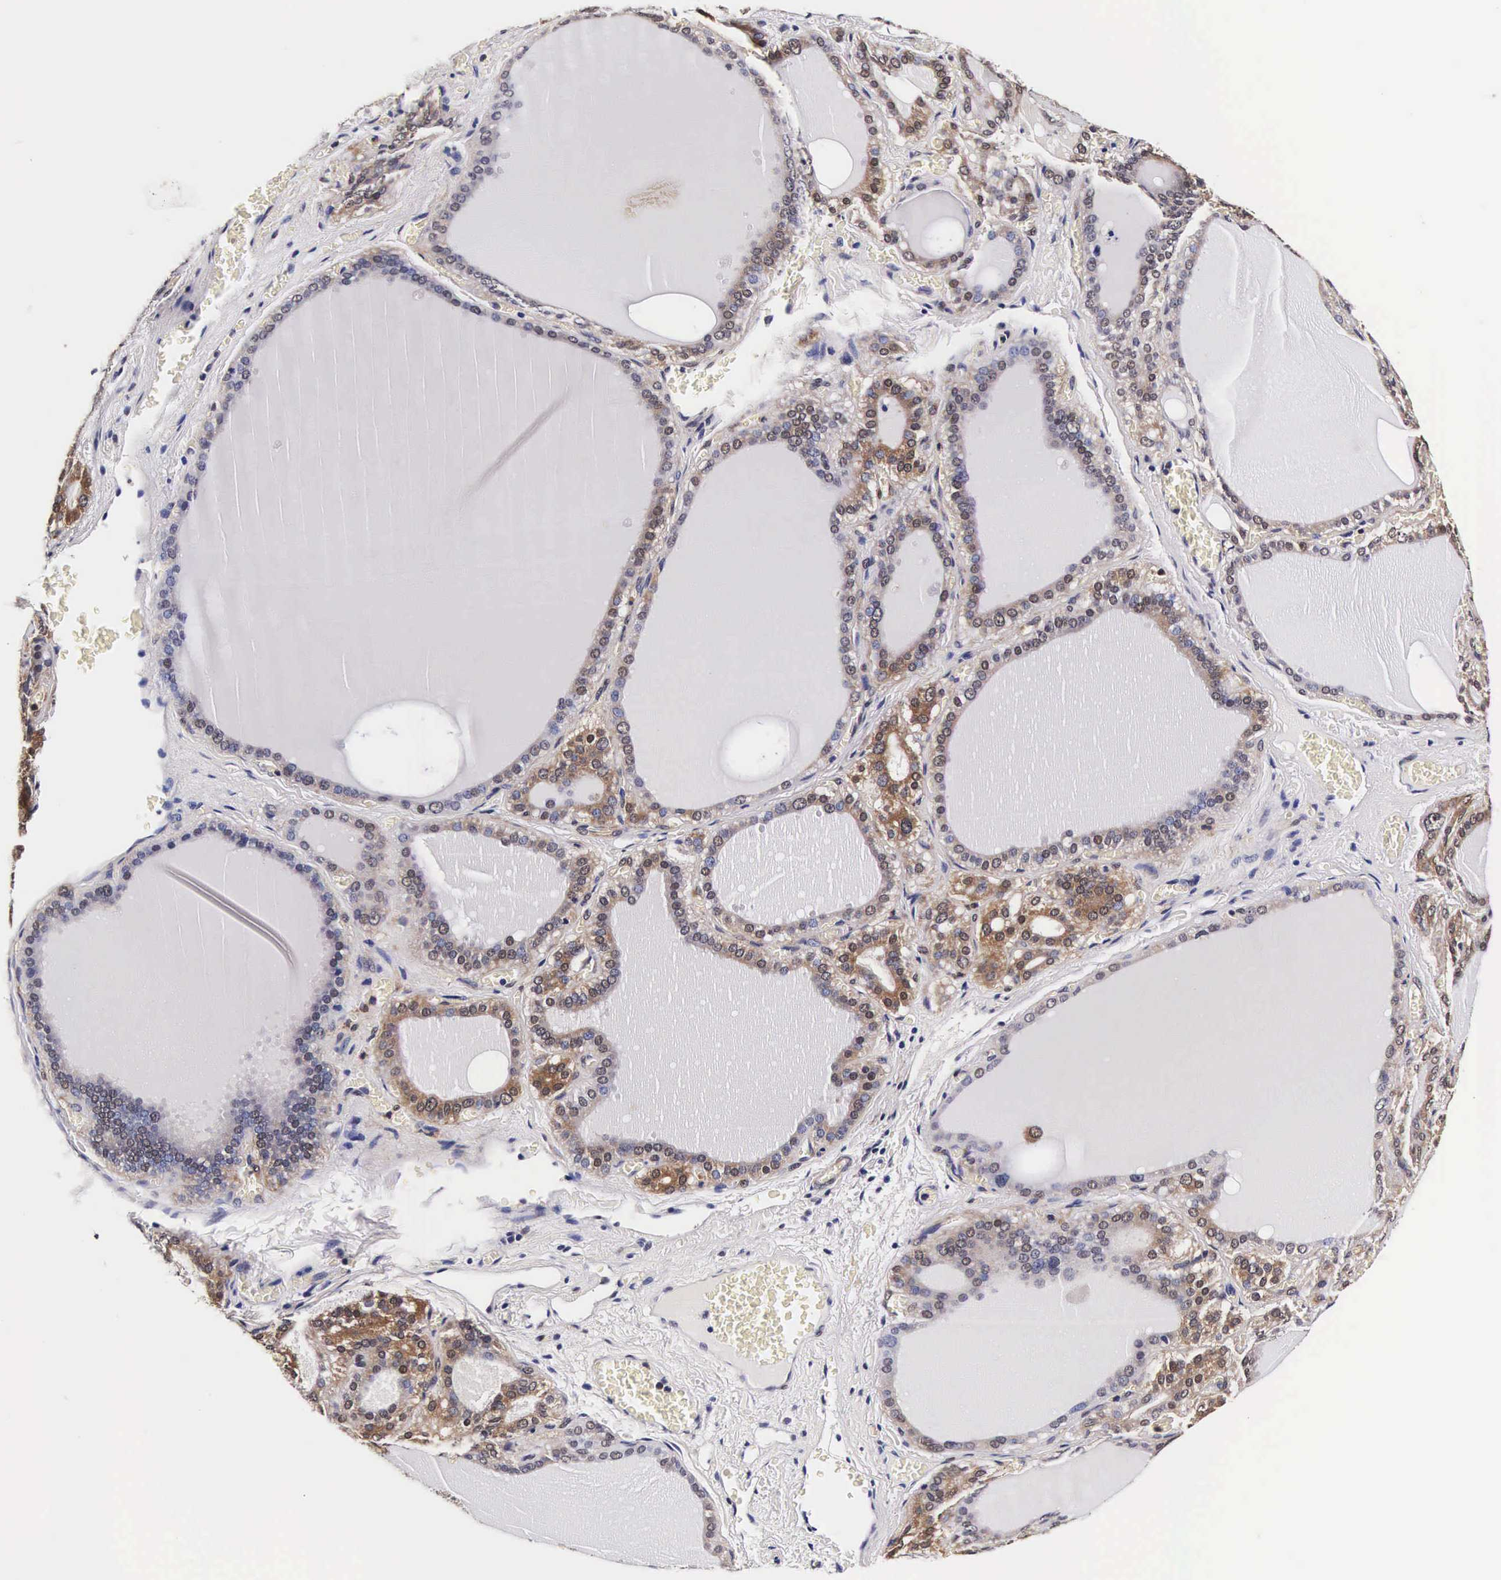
{"staining": {"intensity": "moderate", "quantity": "<25%", "location": "cytoplasmic/membranous,nuclear"}, "tissue": "thyroid gland", "cell_type": "Glandular cells", "image_type": "normal", "snomed": [{"axis": "morphology", "description": "Normal tissue, NOS"}, {"axis": "topography", "description": "Thyroid gland"}], "caption": "IHC (DAB (3,3'-diaminobenzidine)) staining of unremarkable thyroid gland demonstrates moderate cytoplasmic/membranous,nuclear protein positivity in about <25% of glandular cells. (brown staining indicates protein expression, while blue staining denotes nuclei).", "gene": "TECPR2", "patient": {"sex": "female", "age": 55}}